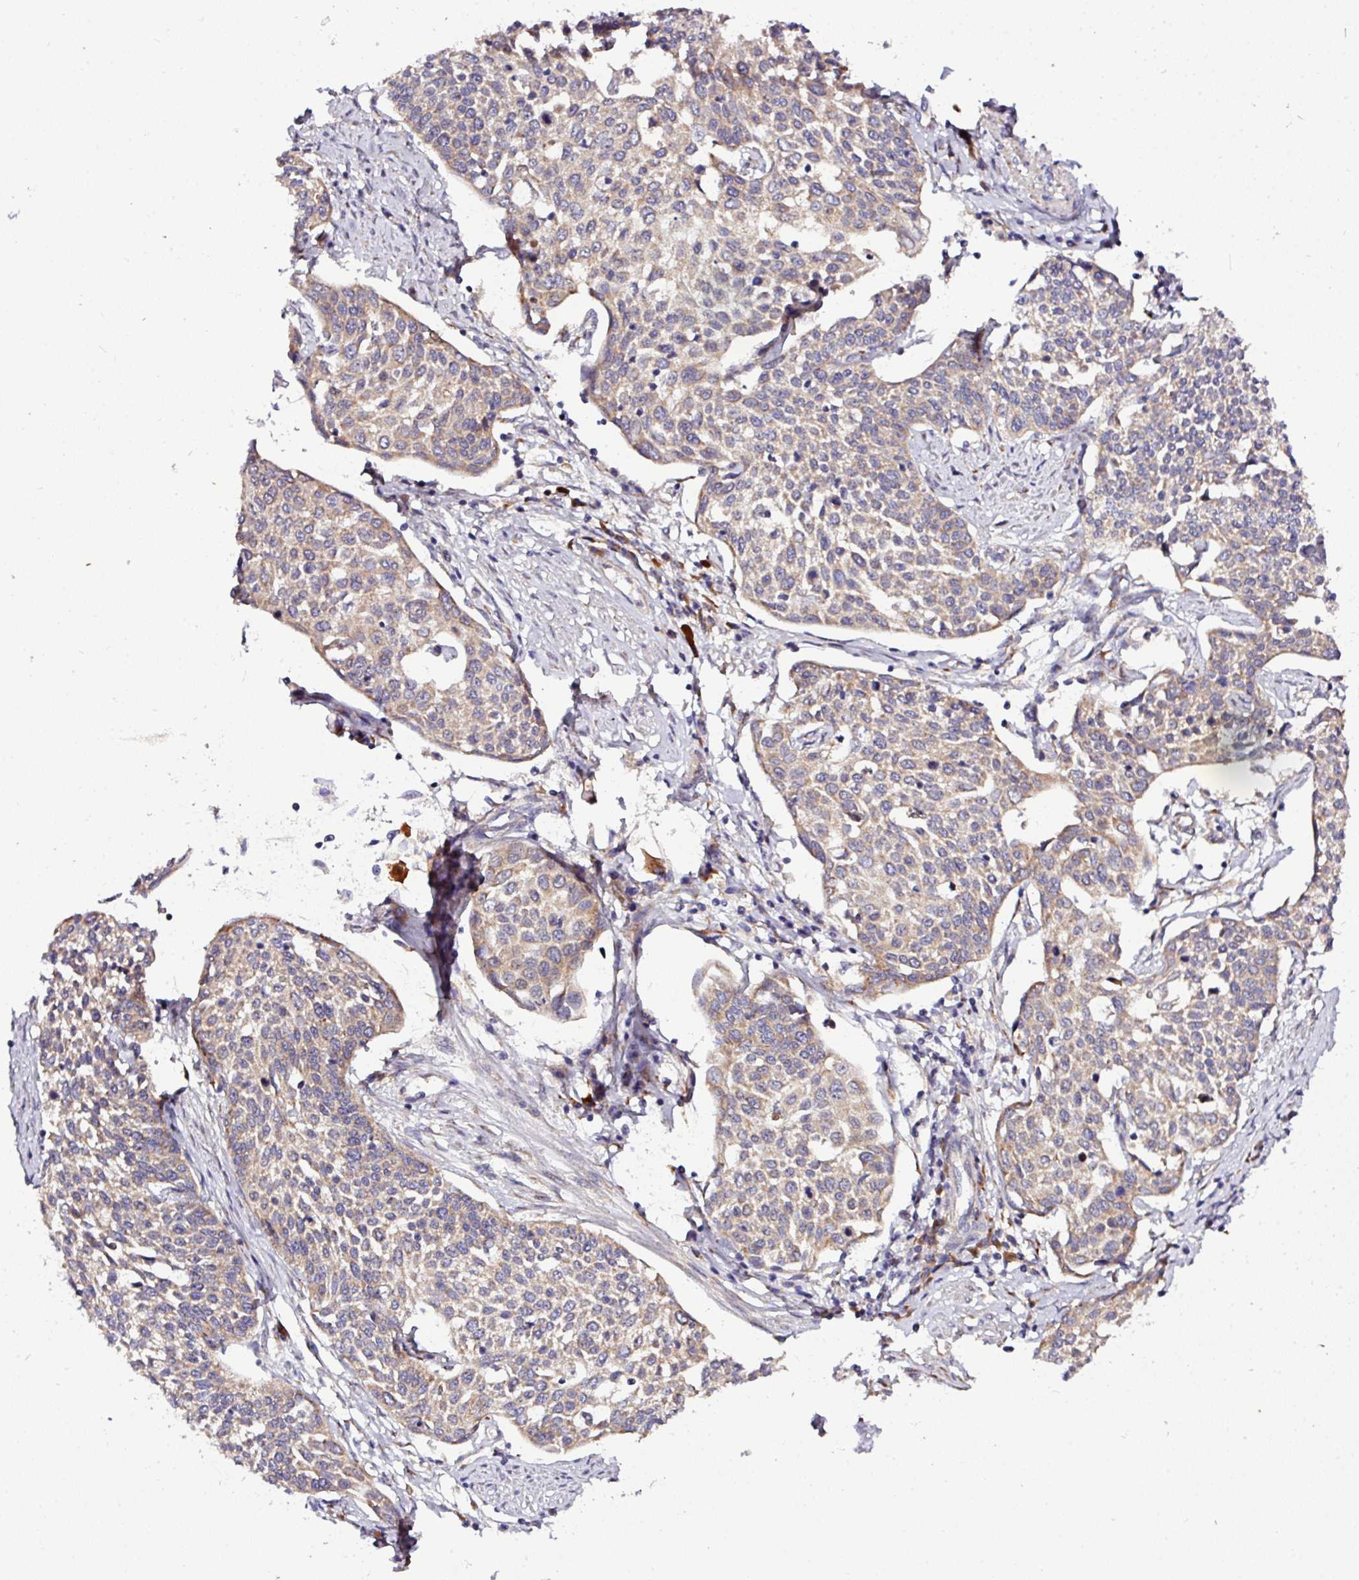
{"staining": {"intensity": "weak", "quantity": "25%-75%", "location": "cytoplasmic/membranous"}, "tissue": "cervical cancer", "cell_type": "Tumor cells", "image_type": "cancer", "snomed": [{"axis": "morphology", "description": "Squamous cell carcinoma, NOS"}, {"axis": "topography", "description": "Cervix"}], "caption": "Cervical cancer was stained to show a protein in brown. There is low levels of weak cytoplasmic/membranous positivity in about 25%-75% of tumor cells.", "gene": "TM2D2", "patient": {"sex": "female", "age": 34}}